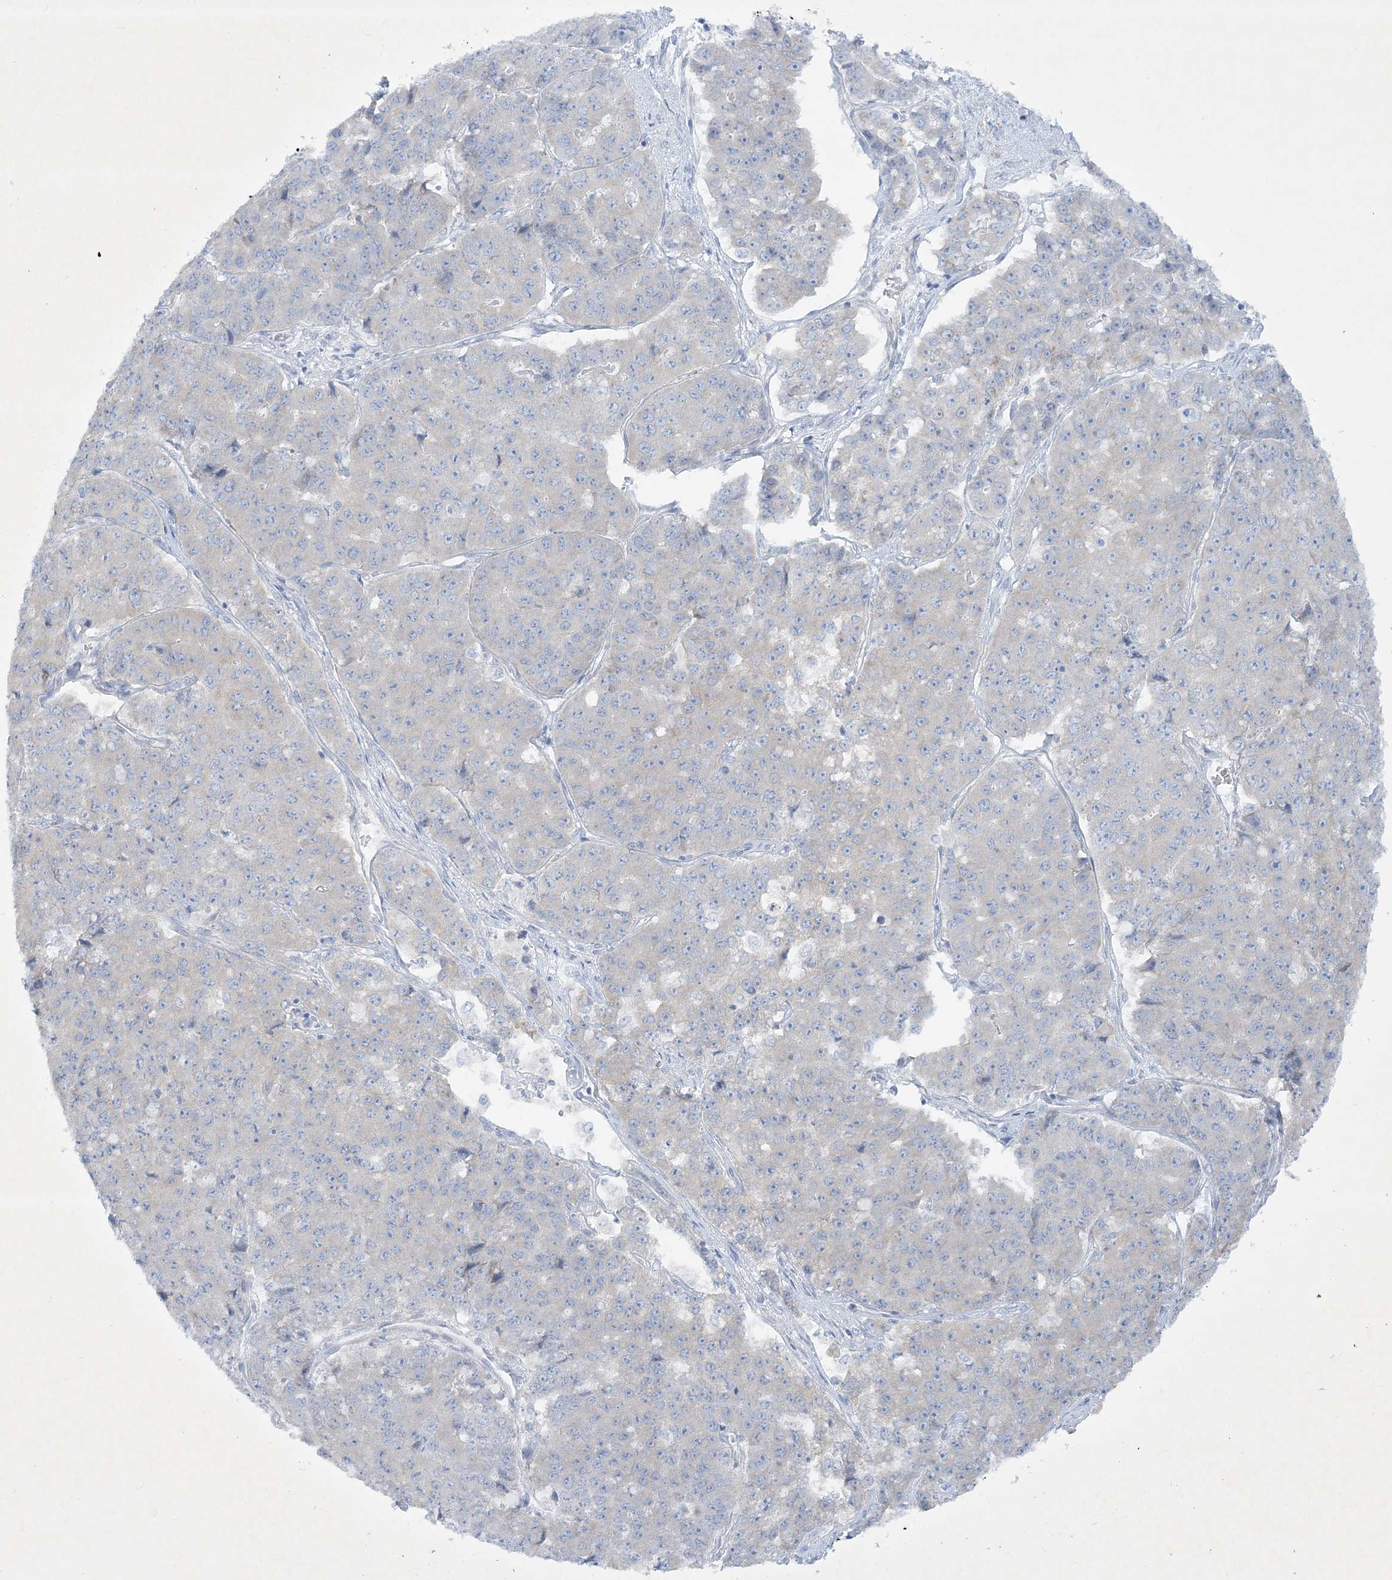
{"staining": {"intensity": "negative", "quantity": "none", "location": "none"}, "tissue": "pancreatic cancer", "cell_type": "Tumor cells", "image_type": "cancer", "snomed": [{"axis": "morphology", "description": "Adenocarcinoma, NOS"}, {"axis": "topography", "description": "Pancreas"}], "caption": "There is no significant positivity in tumor cells of pancreatic cancer. The staining was performed using DAB to visualize the protein expression in brown, while the nuclei were stained in blue with hematoxylin (Magnification: 20x).", "gene": "FARSB", "patient": {"sex": "male", "age": 50}}